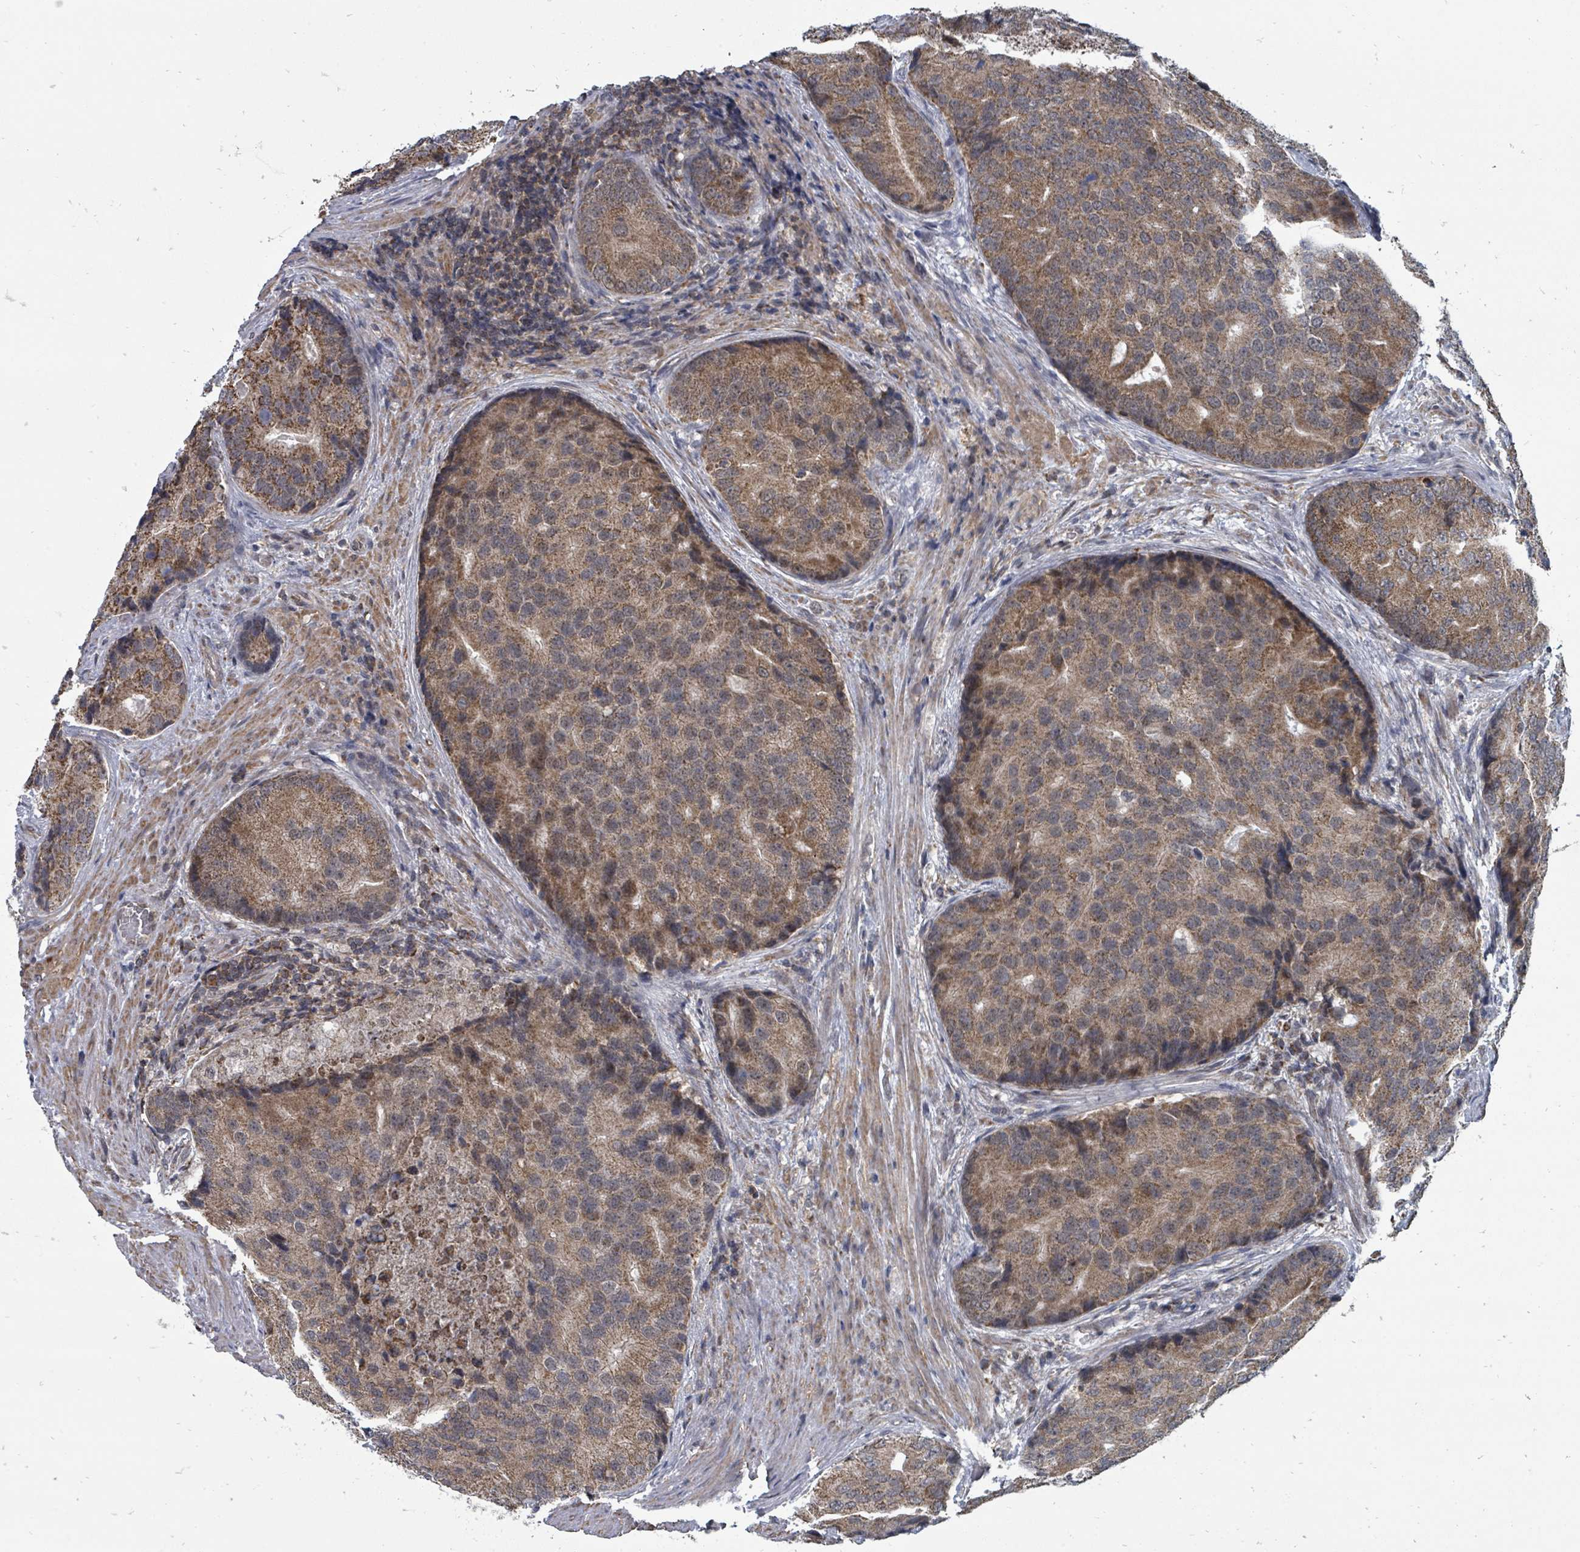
{"staining": {"intensity": "moderate", "quantity": ">75%", "location": "cytoplasmic/membranous"}, "tissue": "prostate cancer", "cell_type": "Tumor cells", "image_type": "cancer", "snomed": [{"axis": "morphology", "description": "Adenocarcinoma, High grade"}, {"axis": "topography", "description": "Prostate"}], "caption": "The photomicrograph exhibits staining of prostate high-grade adenocarcinoma, revealing moderate cytoplasmic/membranous protein positivity (brown color) within tumor cells.", "gene": "MAGOHB", "patient": {"sex": "male", "age": 62}}